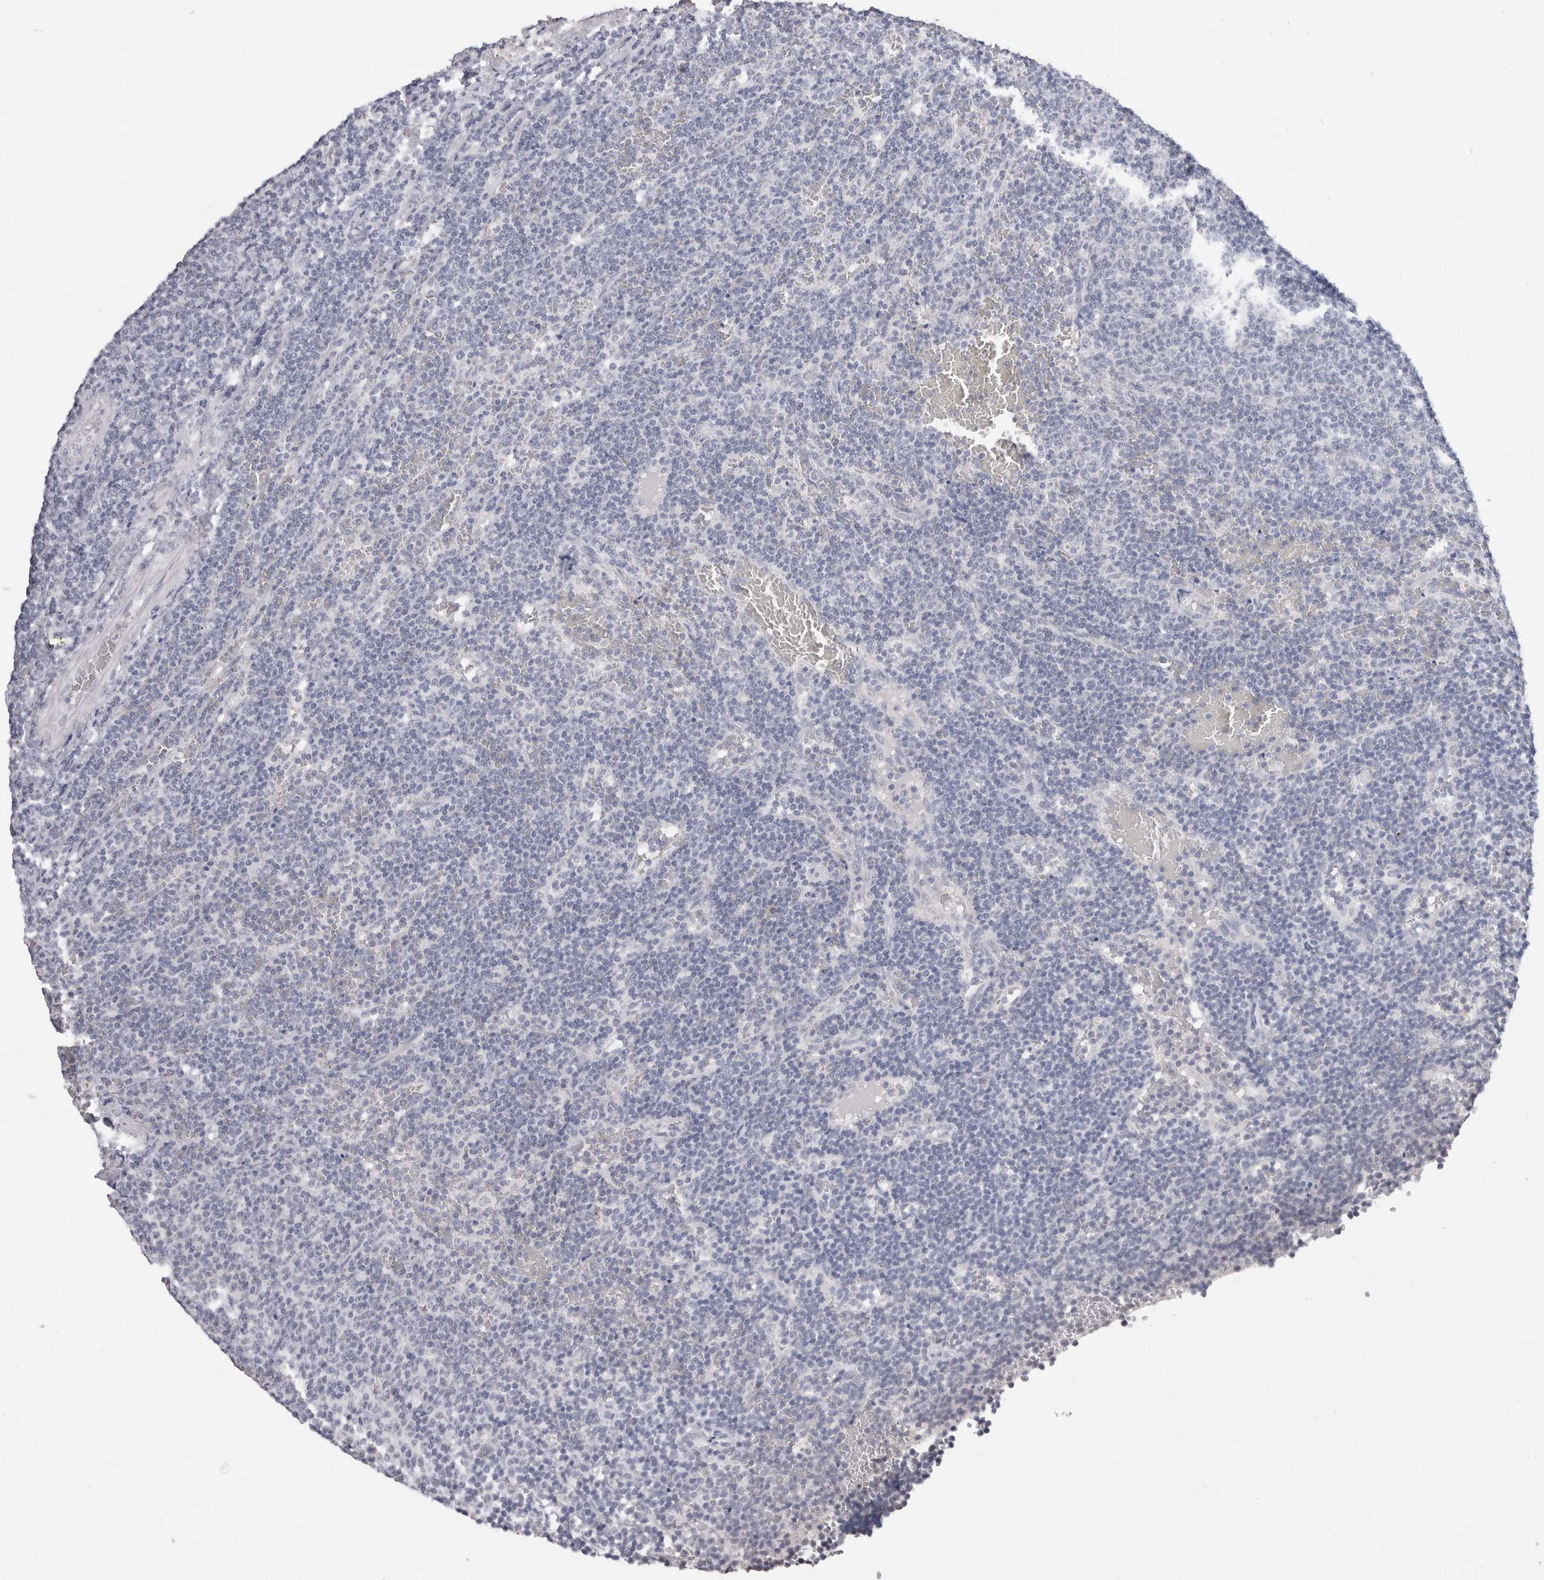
{"staining": {"intensity": "negative", "quantity": "none", "location": "none"}, "tissue": "lymphoma", "cell_type": "Tumor cells", "image_type": "cancer", "snomed": [{"axis": "morphology", "description": "Malignant lymphoma, non-Hodgkin's type, Low grade"}, {"axis": "topography", "description": "Spleen"}], "caption": "Tumor cells show no significant staining in malignant lymphoma, non-Hodgkin's type (low-grade).", "gene": "CADM3", "patient": {"sex": "female", "age": 50}}